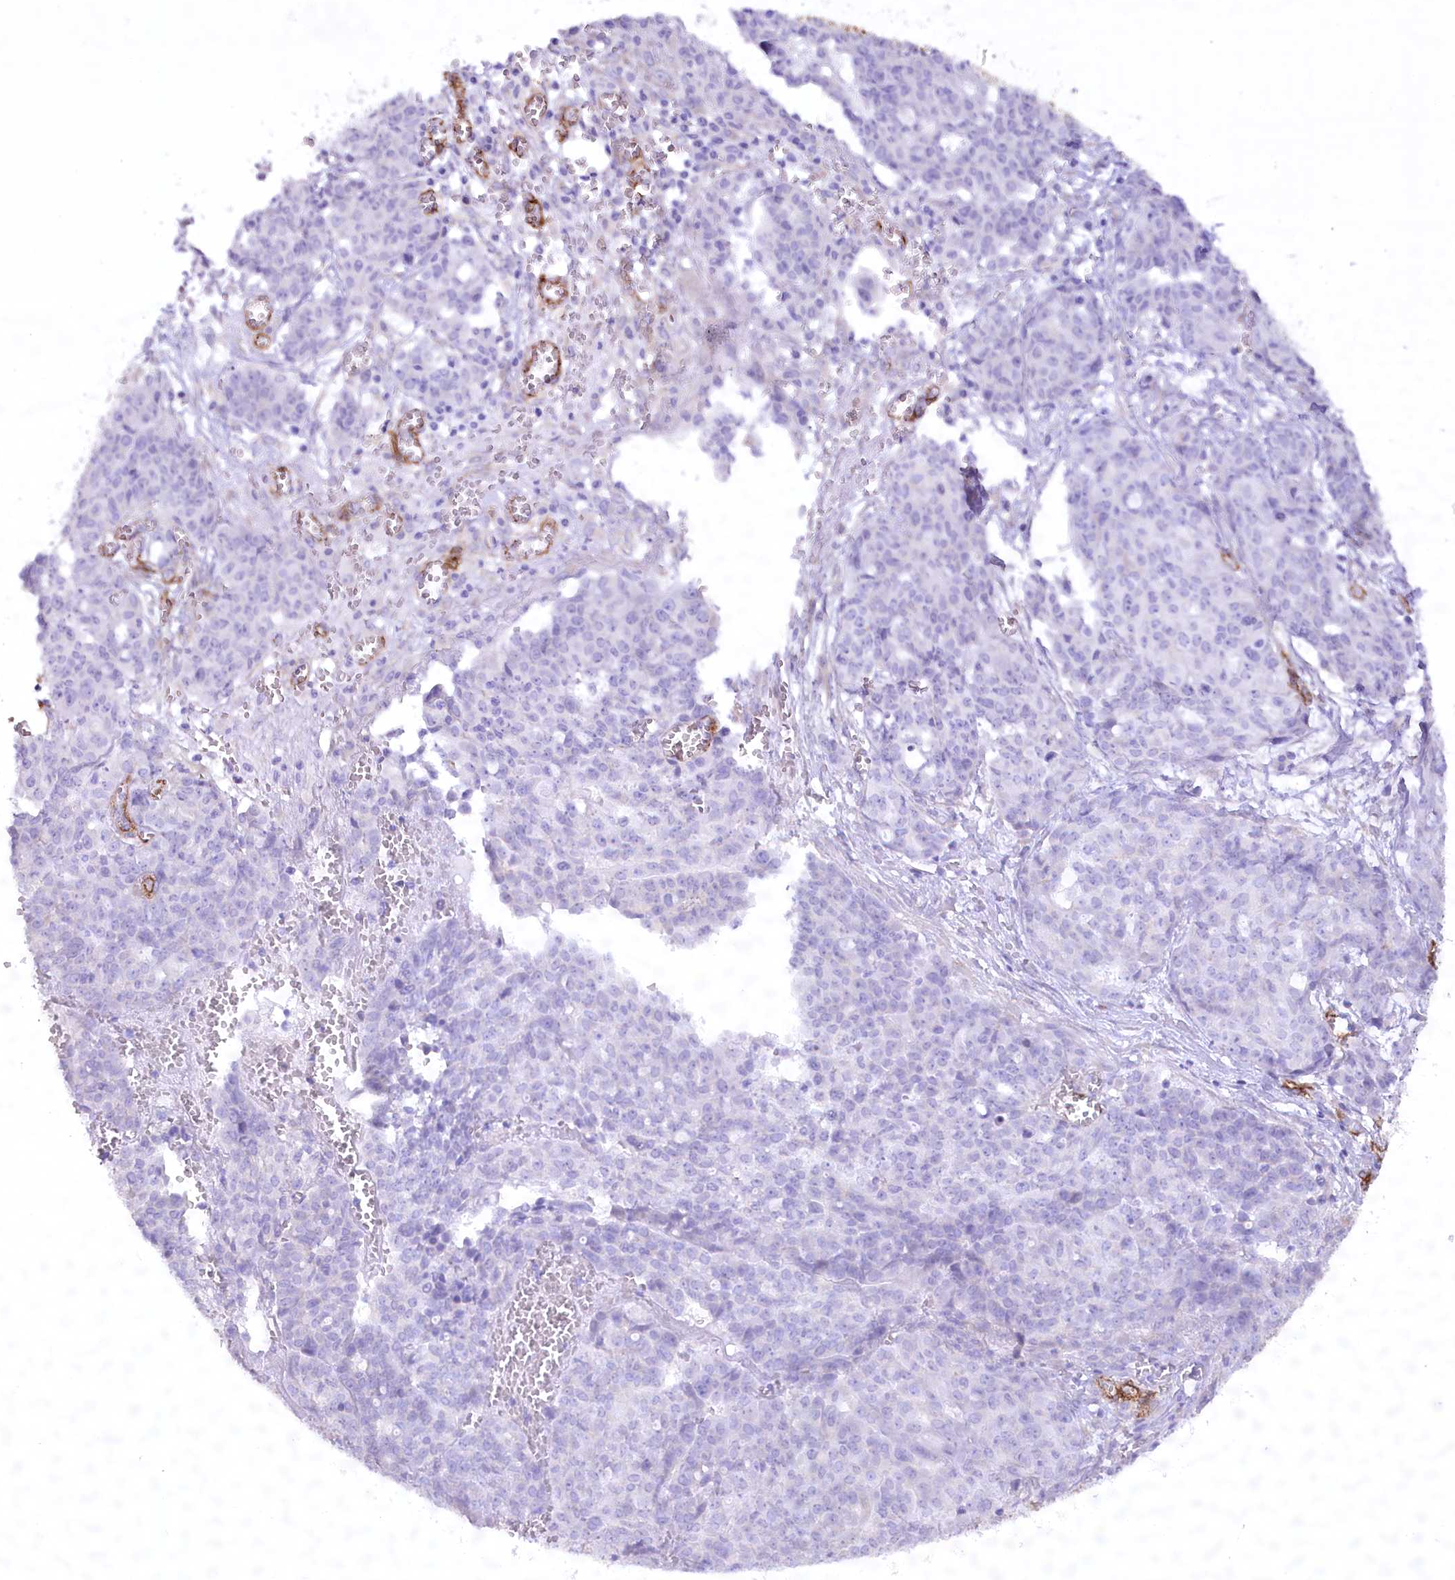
{"staining": {"intensity": "negative", "quantity": "none", "location": "none"}, "tissue": "ovarian cancer", "cell_type": "Tumor cells", "image_type": "cancer", "snomed": [{"axis": "morphology", "description": "Cystadenocarcinoma, serous, NOS"}, {"axis": "topography", "description": "Soft tissue"}, {"axis": "topography", "description": "Ovary"}], "caption": "Ovarian serous cystadenocarcinoma was stained to show a protein in brown. There is no significant positivity in tumor cells. The staining was performed using DAB to visualize the protein expression in brown, while the nuclei were stained in blue with hematoxylin (Magnification: 20x).", "gene": "SYNPO2", "patient": {"sex": "female", "age": 57}}